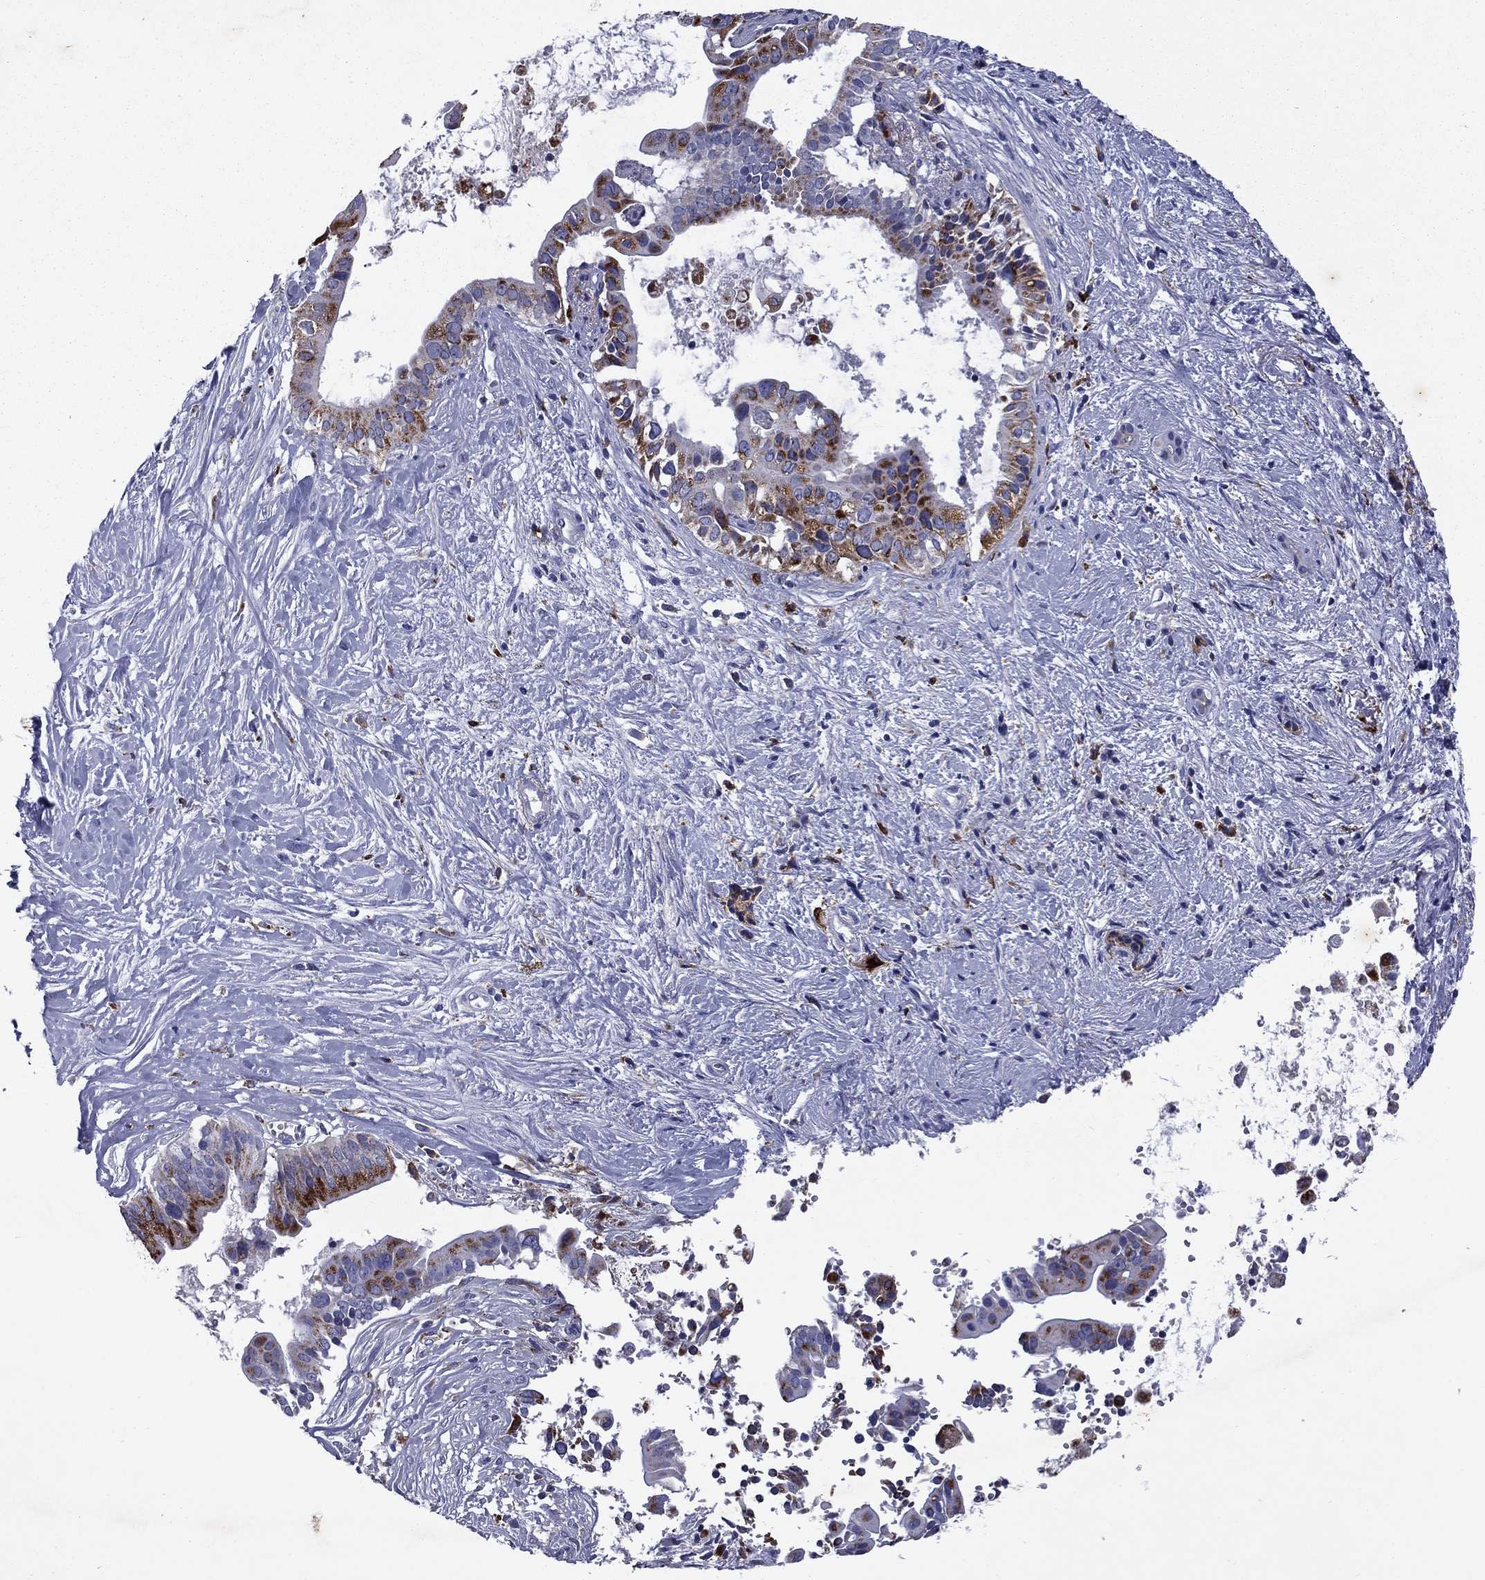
{"staining": {"intensity": "strong", "quantity": "25%-75%", "location": "cytoplasmic/membranous"}, "tissue": "pancreatic cancer", "cell_type": "Tumor cells", "image_type": "cancer", "snomed": [{"axis": "morphology", "description": "Adenocarcinoma, NOS"}, {"axis": "topography", "description": "Pancreas"}], "caption": "This micrograph shows immunohistochemistry (IHC) staining of human adenocarcinoma (pancreatic), with high strong cytoplasmic/membranous staining in approximately 25%-75% of tumor cells.", "gene": "MADCAM1", "patient": {"sex": "male", "age": 61}}